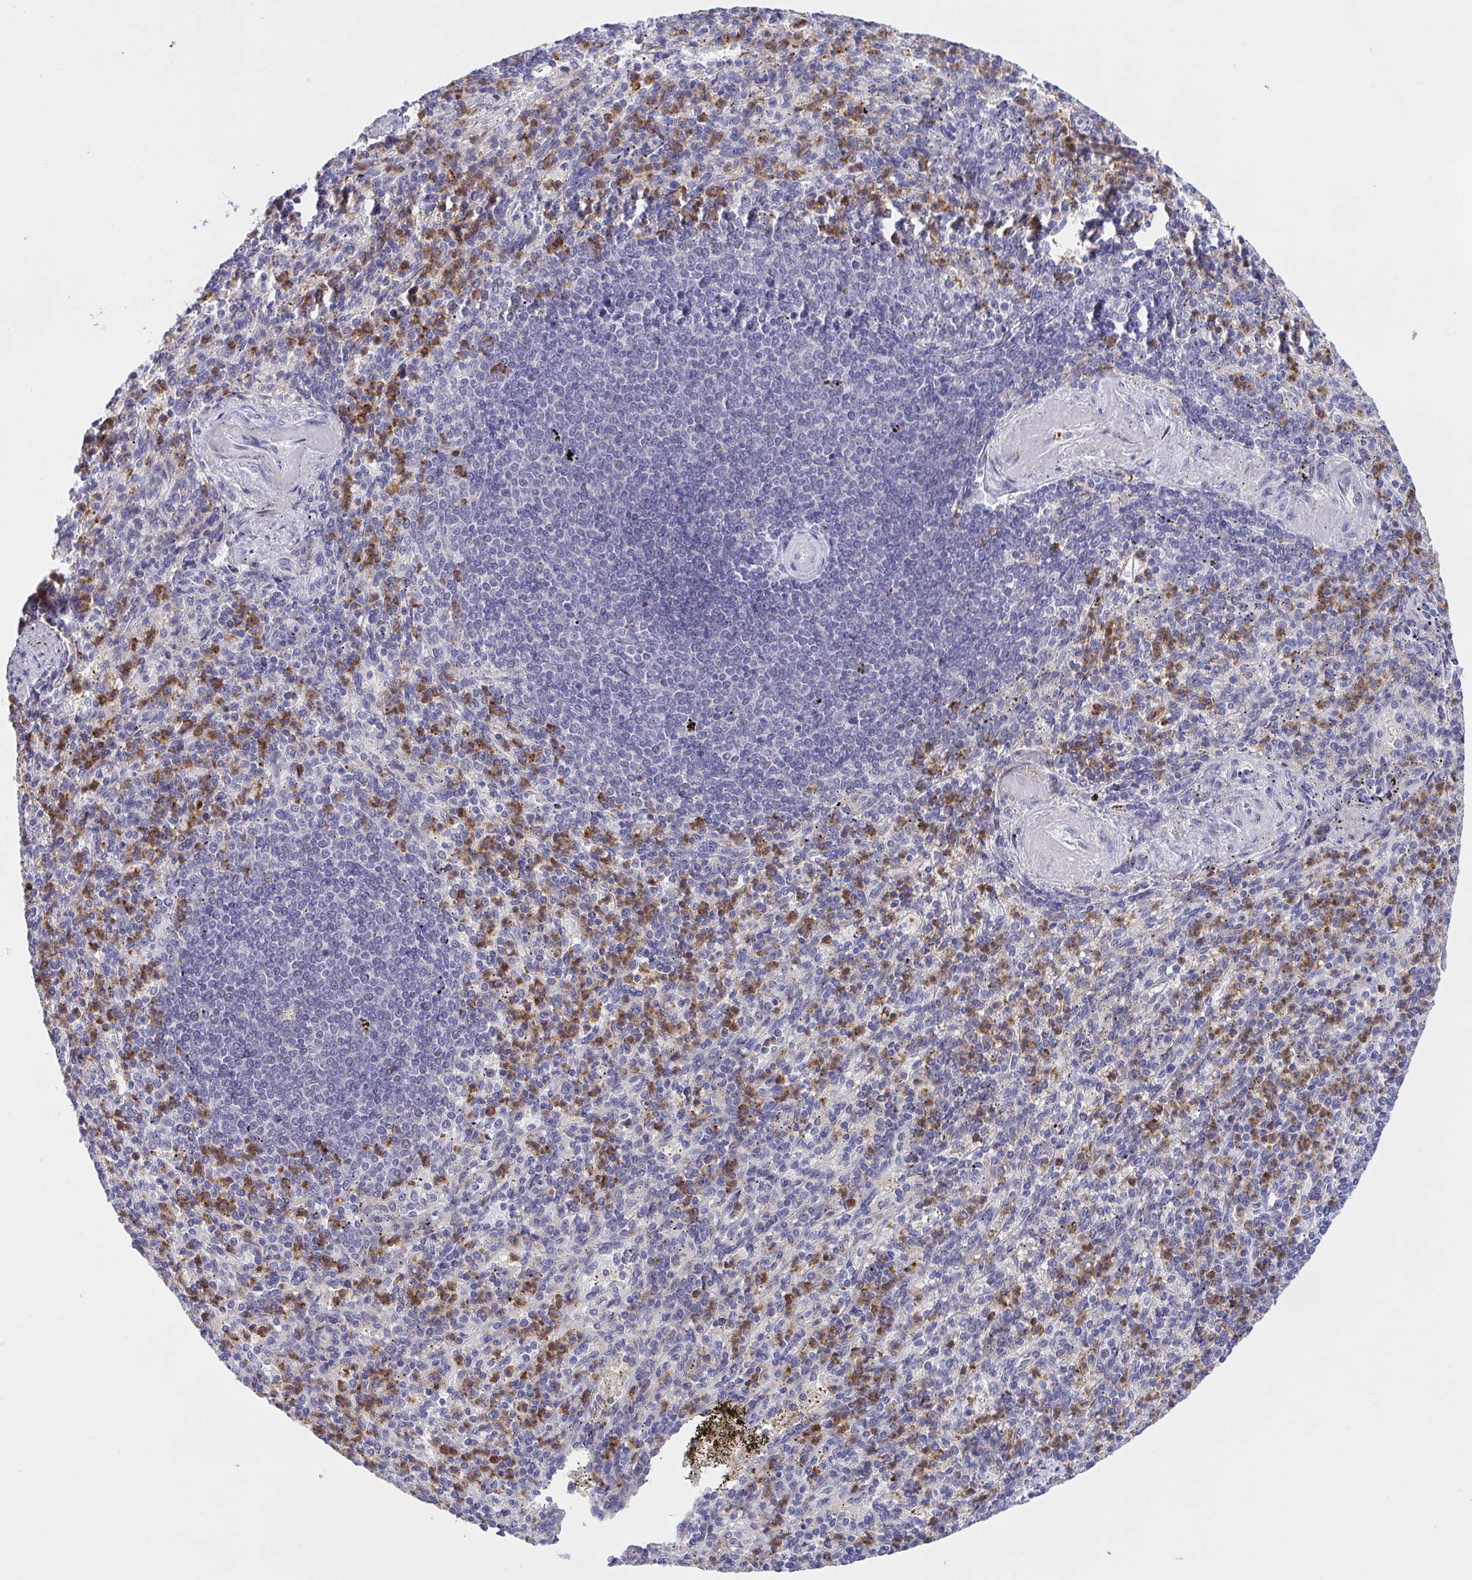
{"staining": {"intensity": "moderate", "quantity": "25%-75%", "location": "cytoplasmic/membranous"}, "tissue": "spleen", "cell_type": "Cells in red pulp", "image_type": "normal", "snomed": [{"axis": "morphology", "description": "Normal tissue, NOS"}, {"axis": "topography", "description": "Spleen"}], "caption": "This photomicrograph demonstrates normal spleen stained with IHC to label a protein in brown. The cytoplasmic/membranous of cells in red pulp show moderate positivity for the protein. Nuclei are counter-stained blue.", "gene": "ZNF554", "patient": {"sex": "female", "age": 74}}